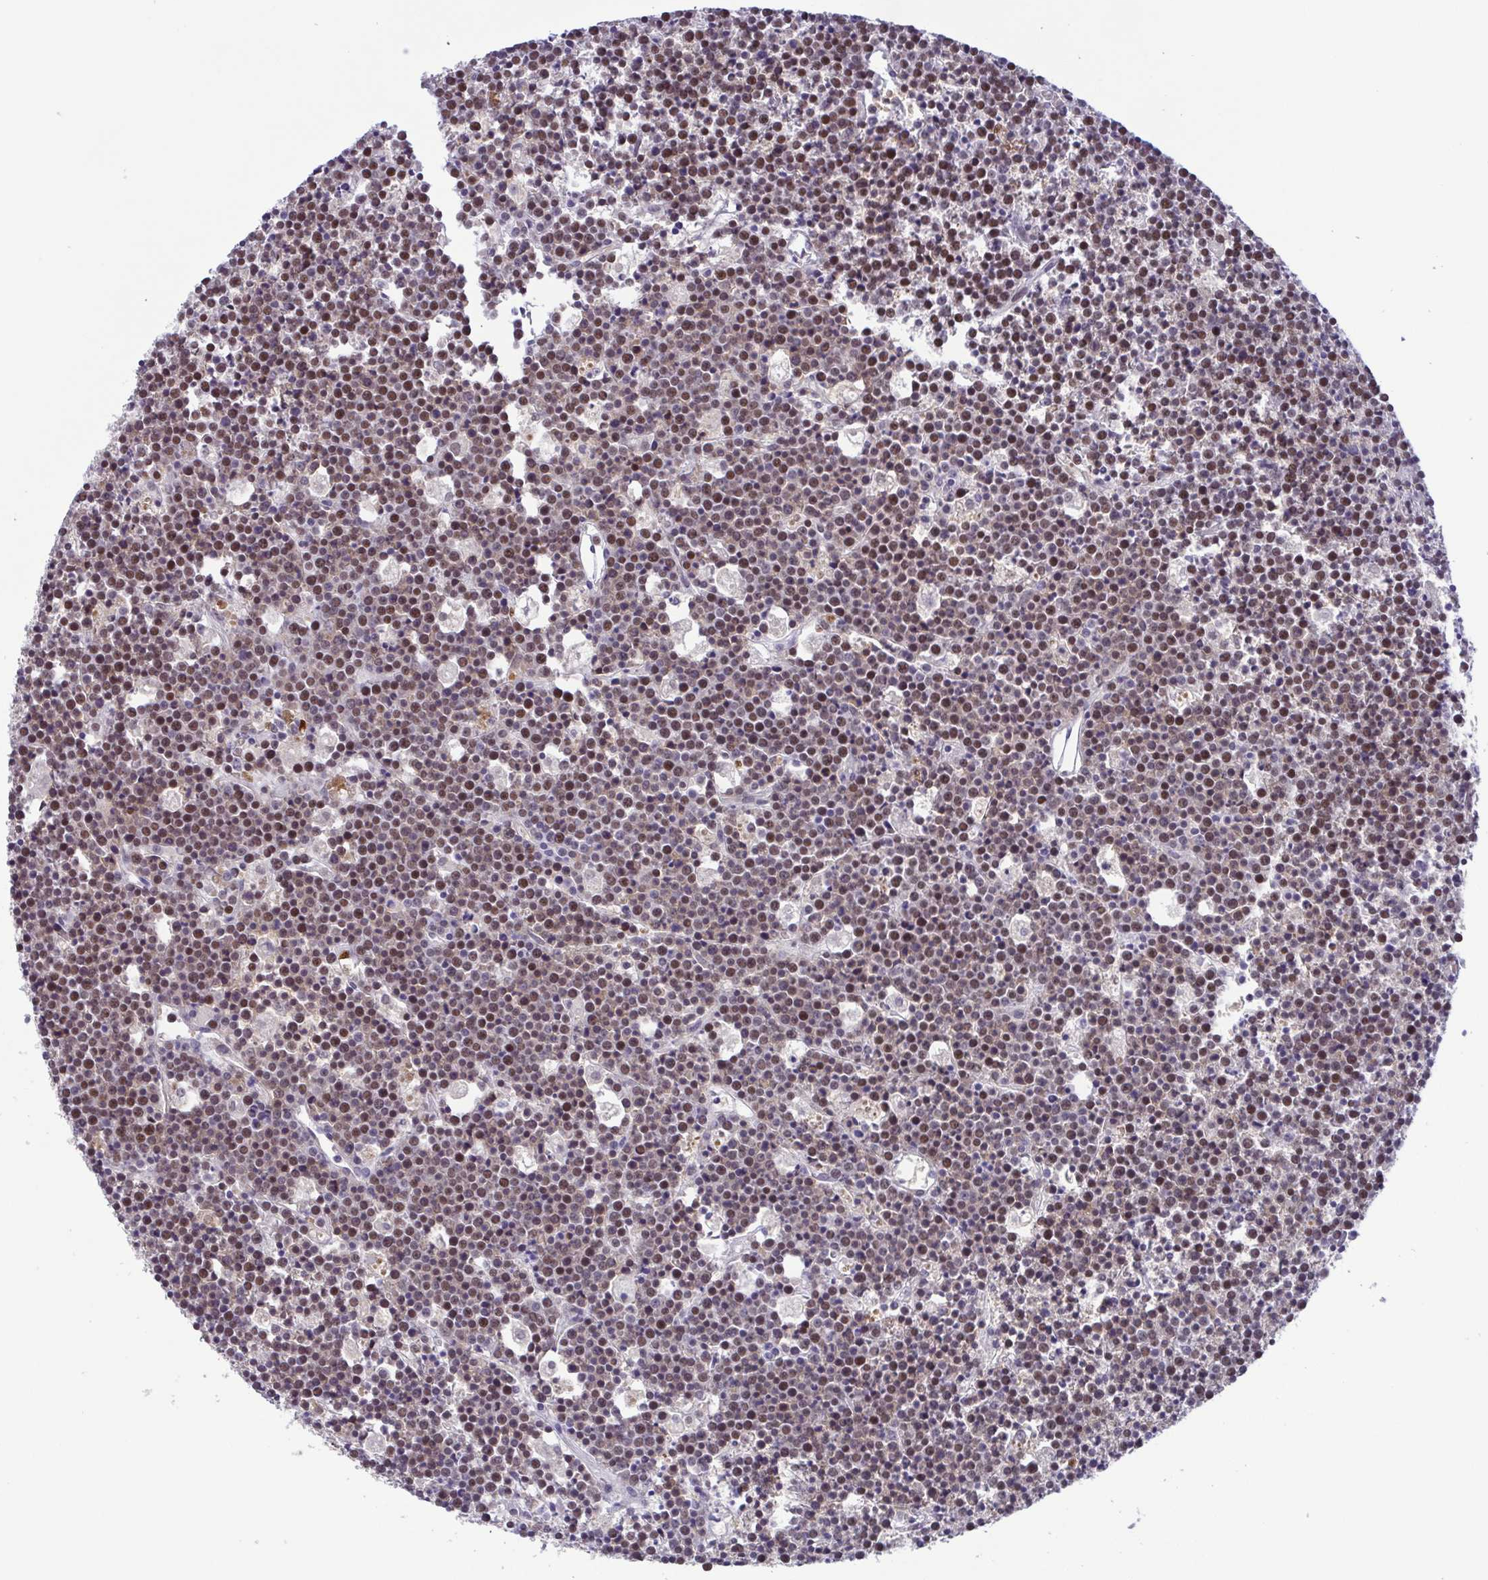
{"staining": {"intensity": "moderate", "quantity": ">75%", "location": "nuclear"}, "tissue": "lymphoma", "cell_type": "Tumor cells", "image_type": "cancer", "snomed": [{"axis": "morphology", "description": "Malignant lymphoma, non-Hodgkin's type, High grade"}, {"axis": "topography", "description": "Ovary"}], "caption": "The histopathology image shows immunohistochemical staining of high-grade malignant lymphoma, non-Hodgkin's type. There is moderate nuclear positivity is appreciated in about >75% of tumor cells.", "gene": "TIPIN", "patient": {"sex": "female", "age": 56}}